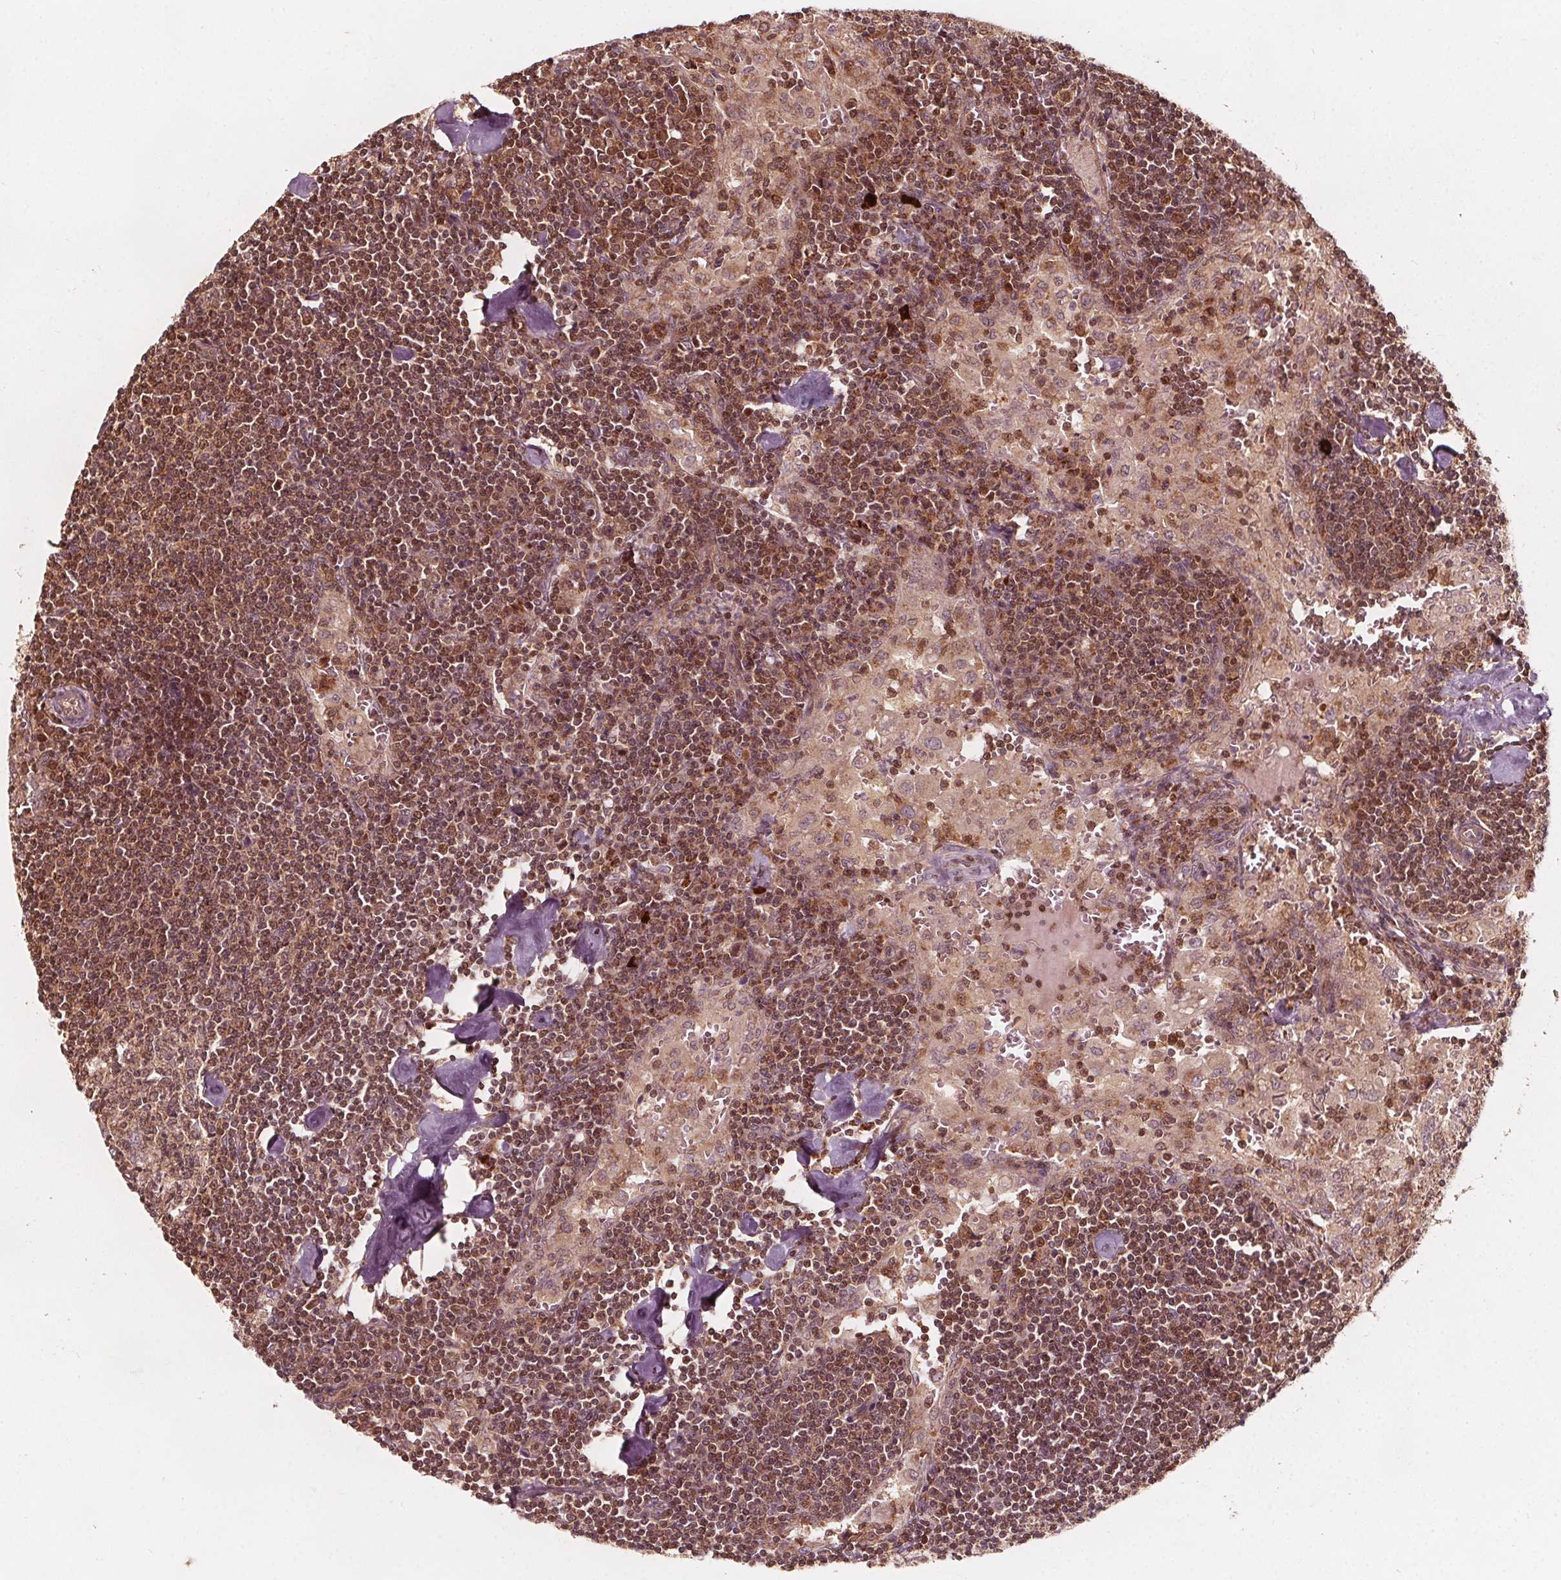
{"staining": {"intensity": "moderate", "quantity": ">75%", "location": "cytoplasmic/membranous"}, "tissue": "lymph node", "cell_type": "Germinal center cells", "image_type": "normal", "snomed": [{"axis": "morphology", "description": "Normal tissue, NOS"}, {"axis": "topography", "description": "Lymph node"}], "caption": "Benign lymph node displays moderate cytoplasmic/membranous positivity in about >75% of germinal center cells, visualized by immunohistochemistry.", "gene": "AIP", "patient": {"sex": "male", "age": 55}}